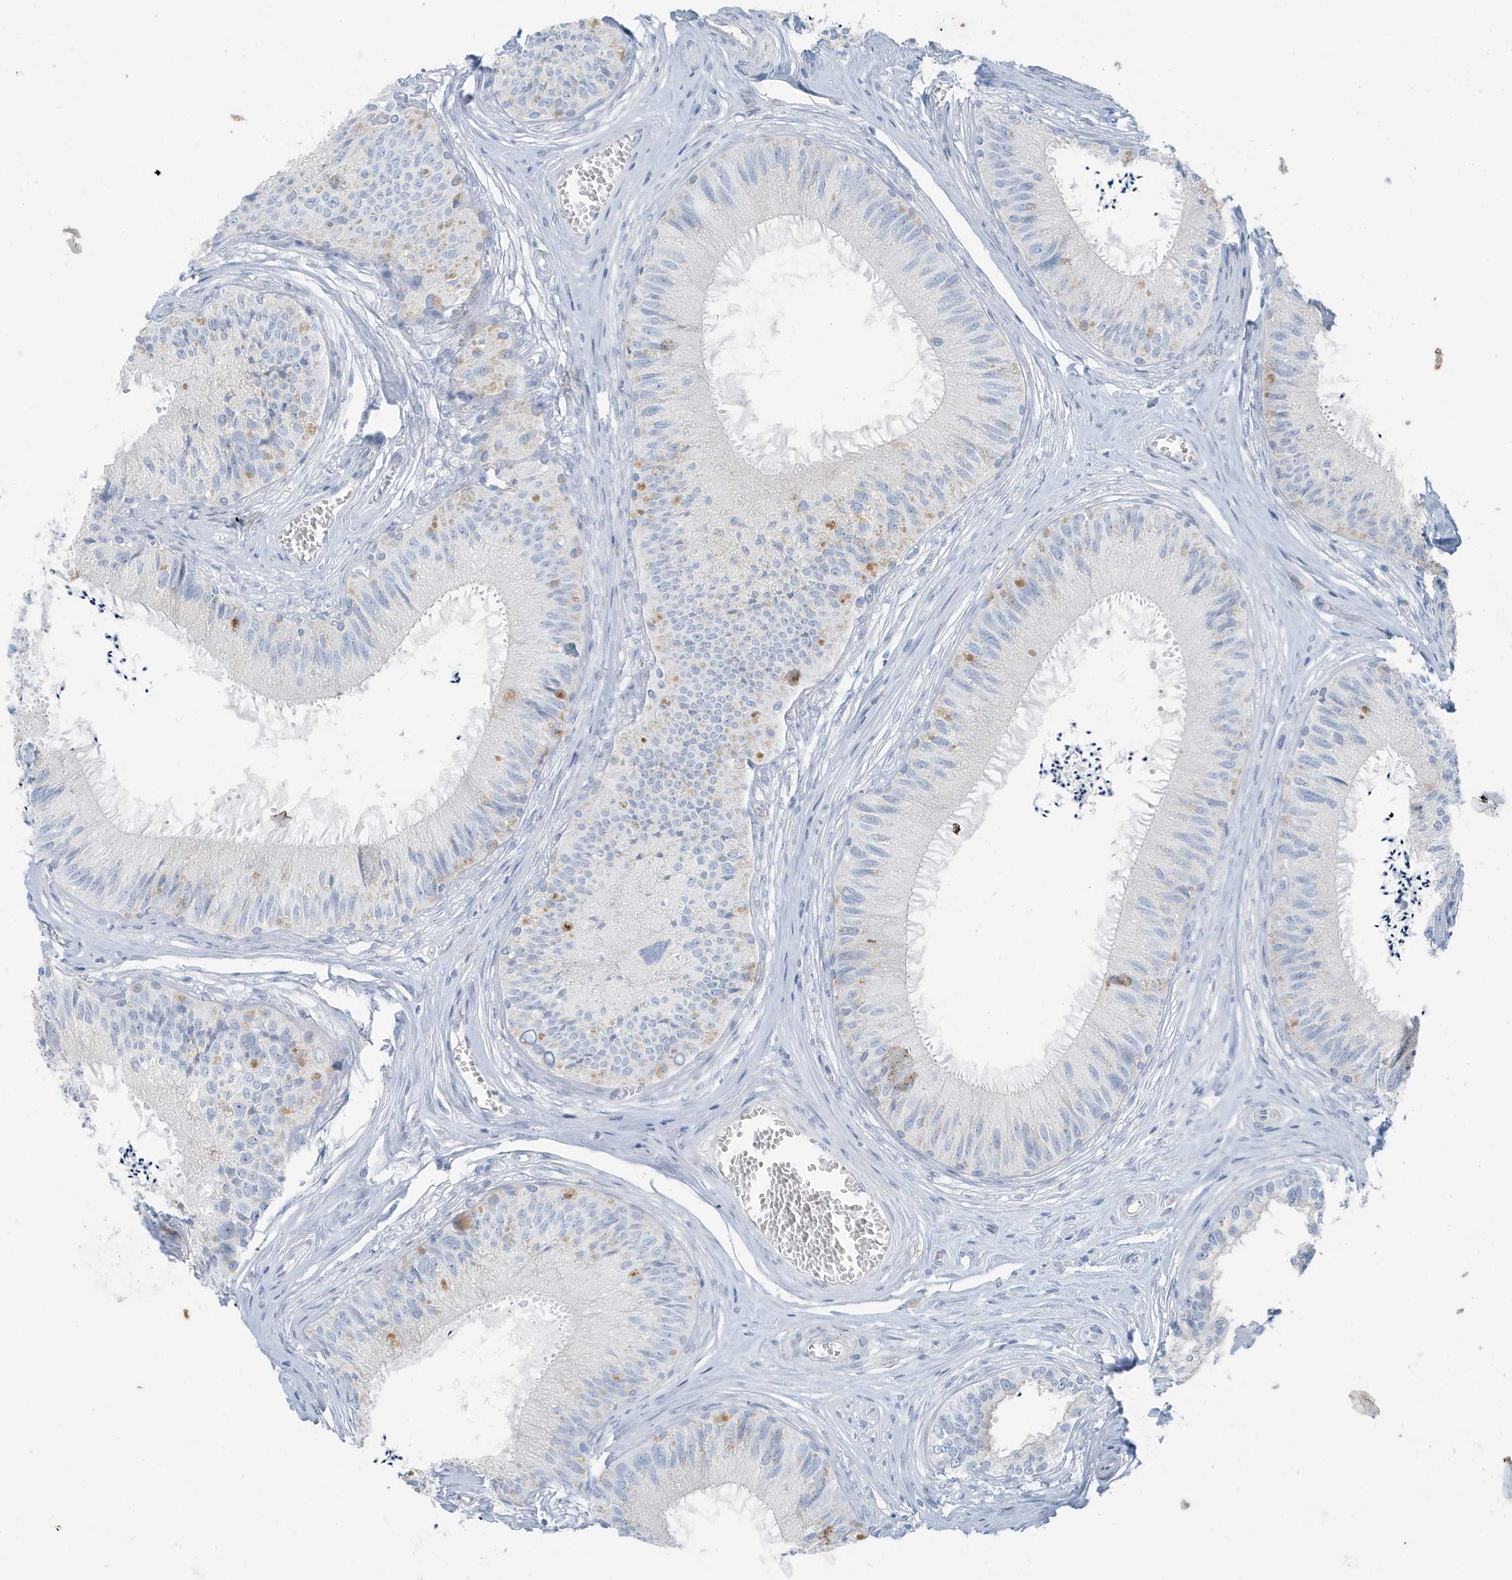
{"staining": {"intensity": "negative", "quantity": "none", "location": "none"}, "tissue": "epididymis", "cell_type": "Glandular cells", "image_type": "normal", "snomed": [{"axis": "morphology", "description": "Normal tissue, NOS"}, {"axis": "topography", "description": "Epididymis"}], "caption": "IHC micrograph of unremarkable epididymis stained for a protein (brown), which shows no expression in glandular cells.", "gene": "ZFP64", "patient": {"sex": "male", "age": 79}}